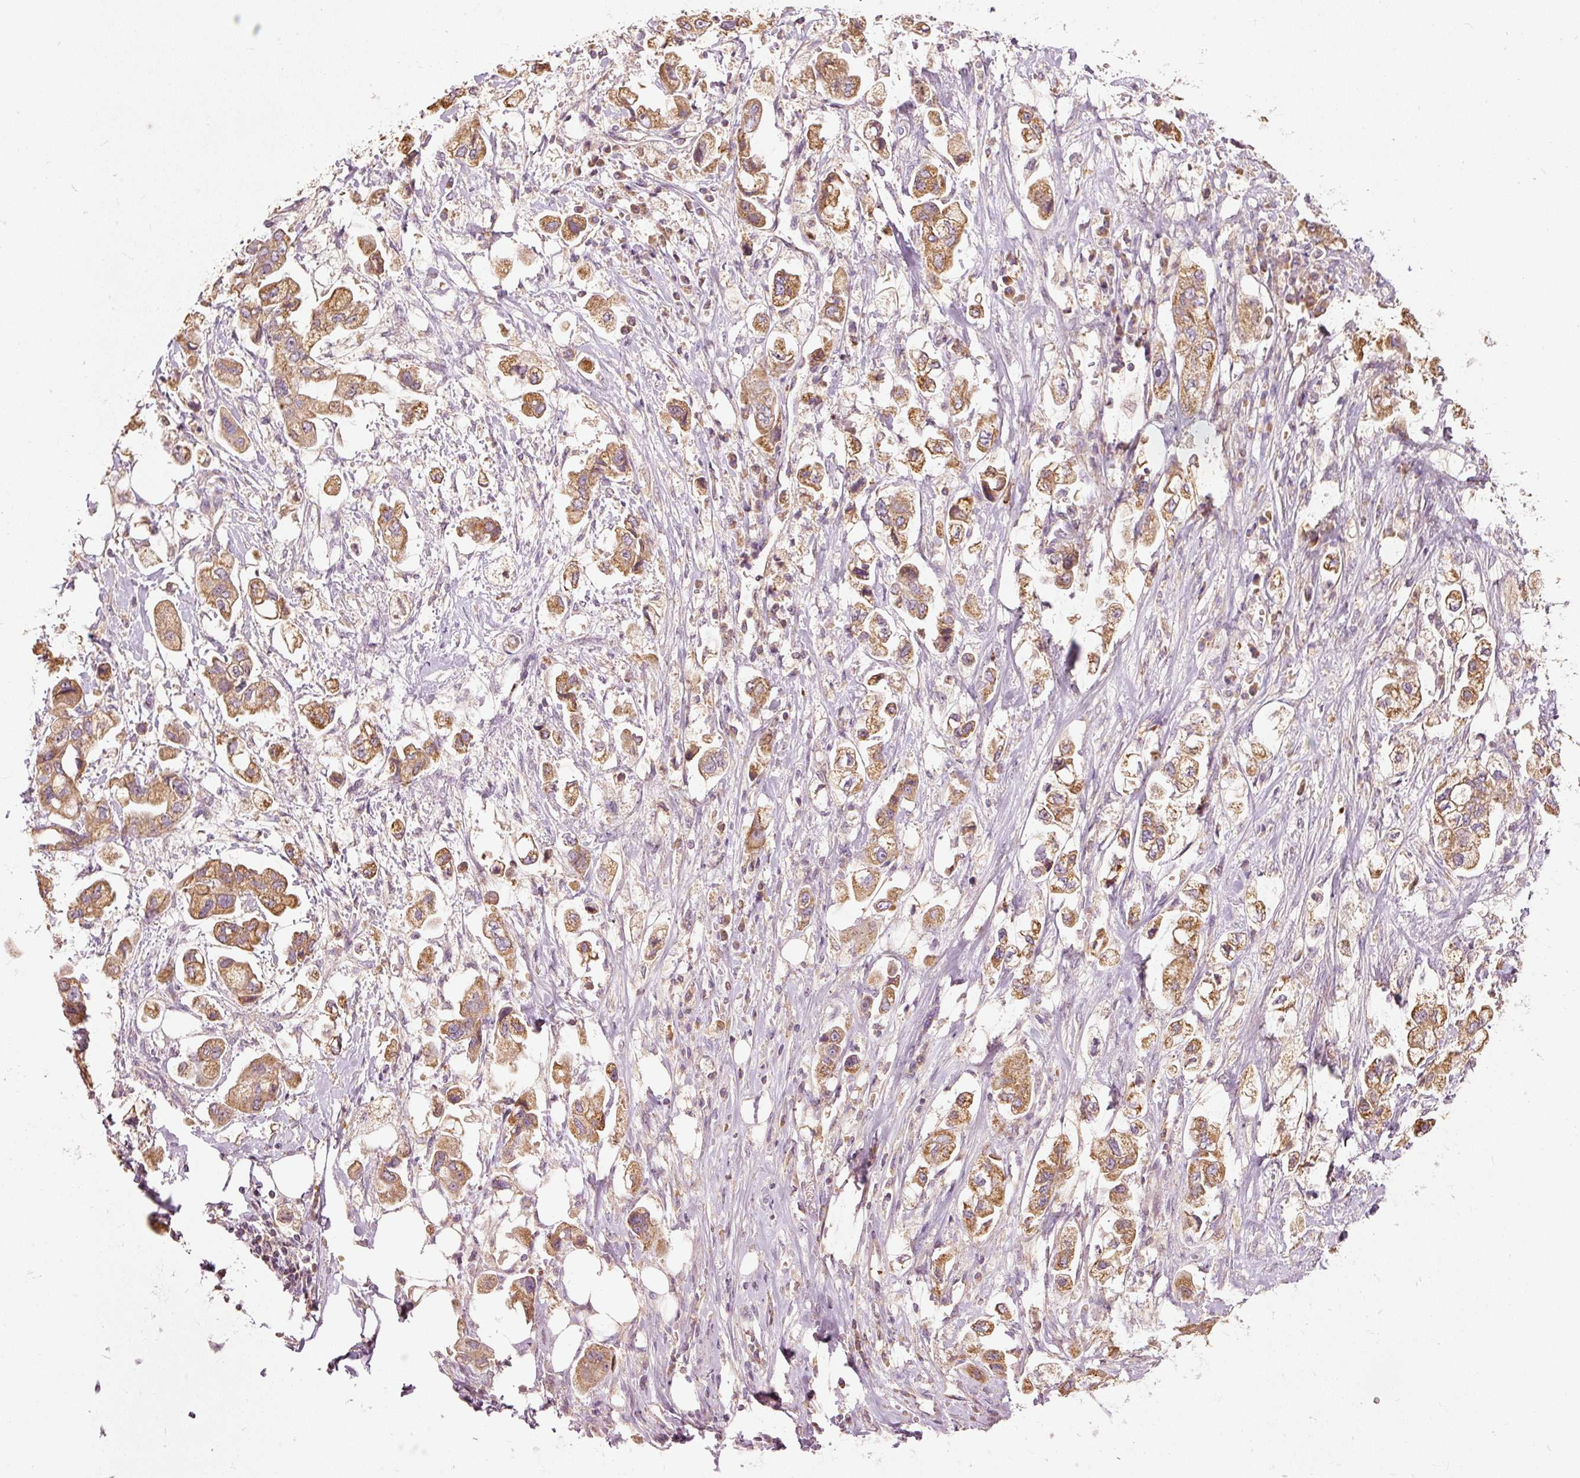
{"staining": {"intensity": "moderate", "quantity": ">75%", "location": "cytoplasmic/membranous"}, "tissue": "stomach cancer", "cell_type": "Tumor cells", "image_type": "cancer", "snomed": [{"axis": "morphology", "description": "Adenocarcinoma, NOS"}, {"axis": "topography", "description": "Stomach"}], "caption": "Protein expression analysis of stomach adenocarcinoma shows moderate cytoplasmic/membranous positivity in approximately >75% of tumor cells.", "gene": "PSENEN", "patient": {"sex": "male", "age": 62}}